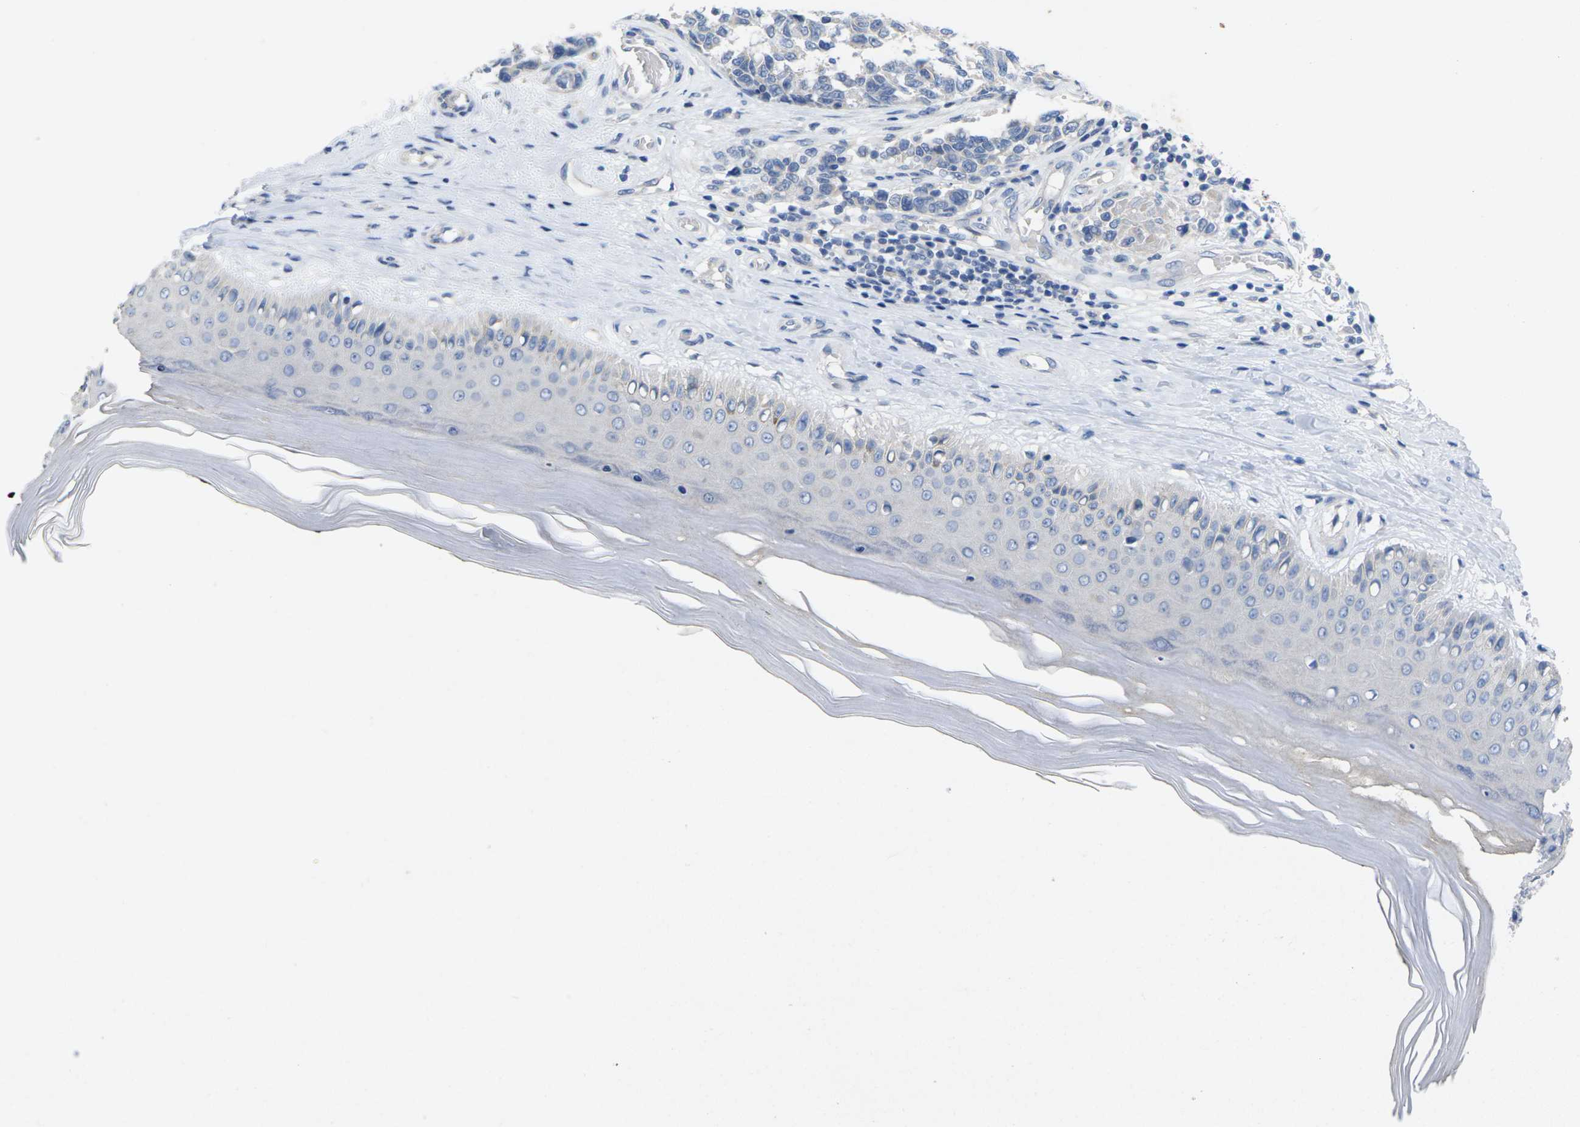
{"staining": {"intensity": "negative", "quantity": "none", "location": "none"}, "tissue": "melanoma", "cell_type": "Tumor cells", "image_type": "cancer", "snomed": [{"axis": "morphology", "description": "Malignant melanoma, NOS"}, {"axis": "topography", "description": "Skin"}], "caption": "The photomicrograph displays no staining of tumor cells in malignant melanoma.", "gene": "TNNI3", "patient": {"sex": "female", "age": 64}}